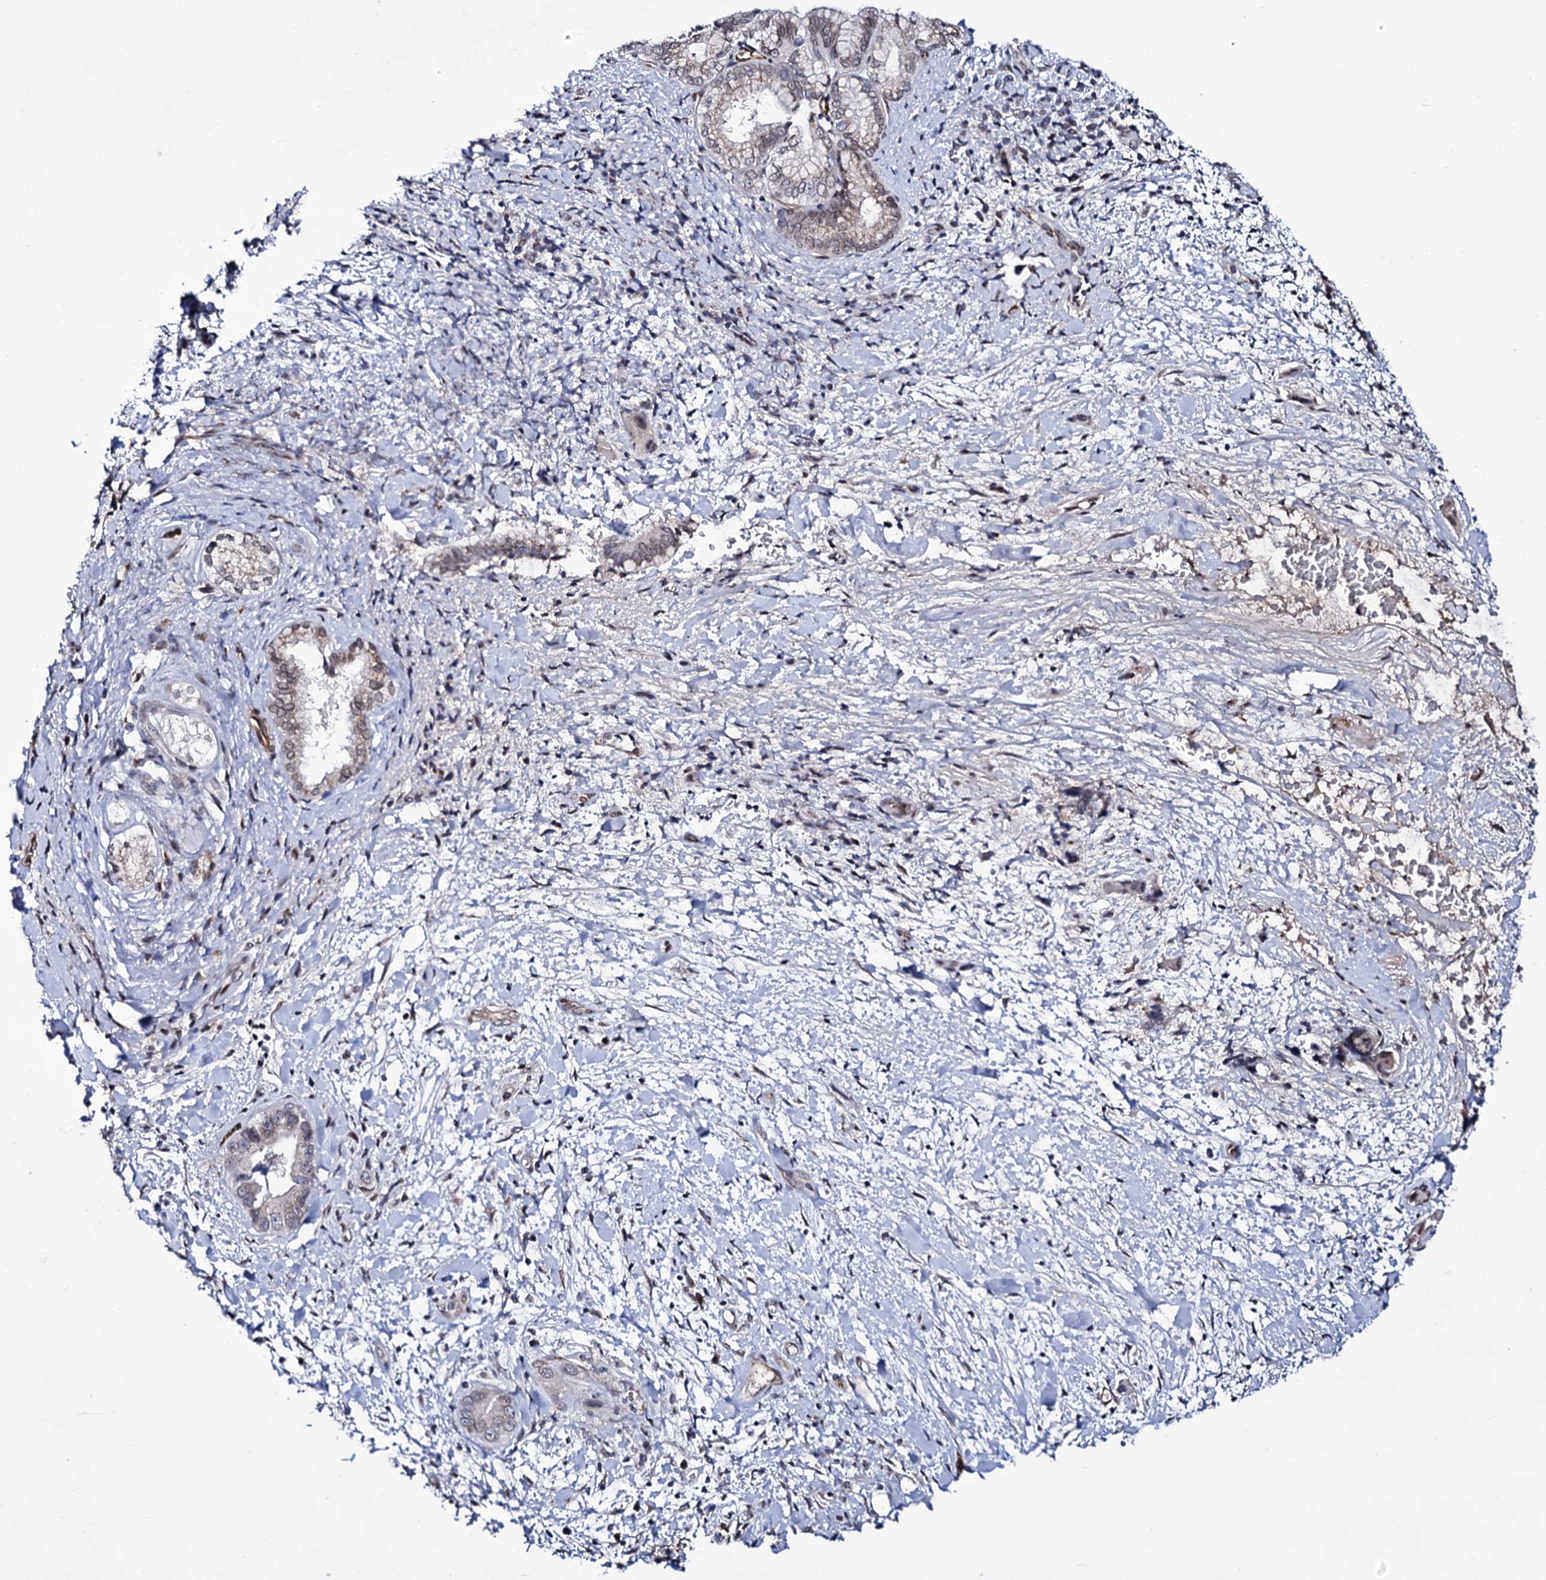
{"staining": {"intensity": "negative", "quantity": "none", "location": "none"}, "tissue": "pancreatic cancer", "cell_type": "Tumor cells", "image_type": "cancer", "snomed": [{"axis": "morphology", "description": "Adenocarcinoma, NOS"}, {"axis": "topography", "description": "Pancreas"}], "caption": "Tumor cells are negative for protein expression in human pancreatic cancer.", "gene": "ZC3H12C", "patient": {"sex": "female", "age": 78}}